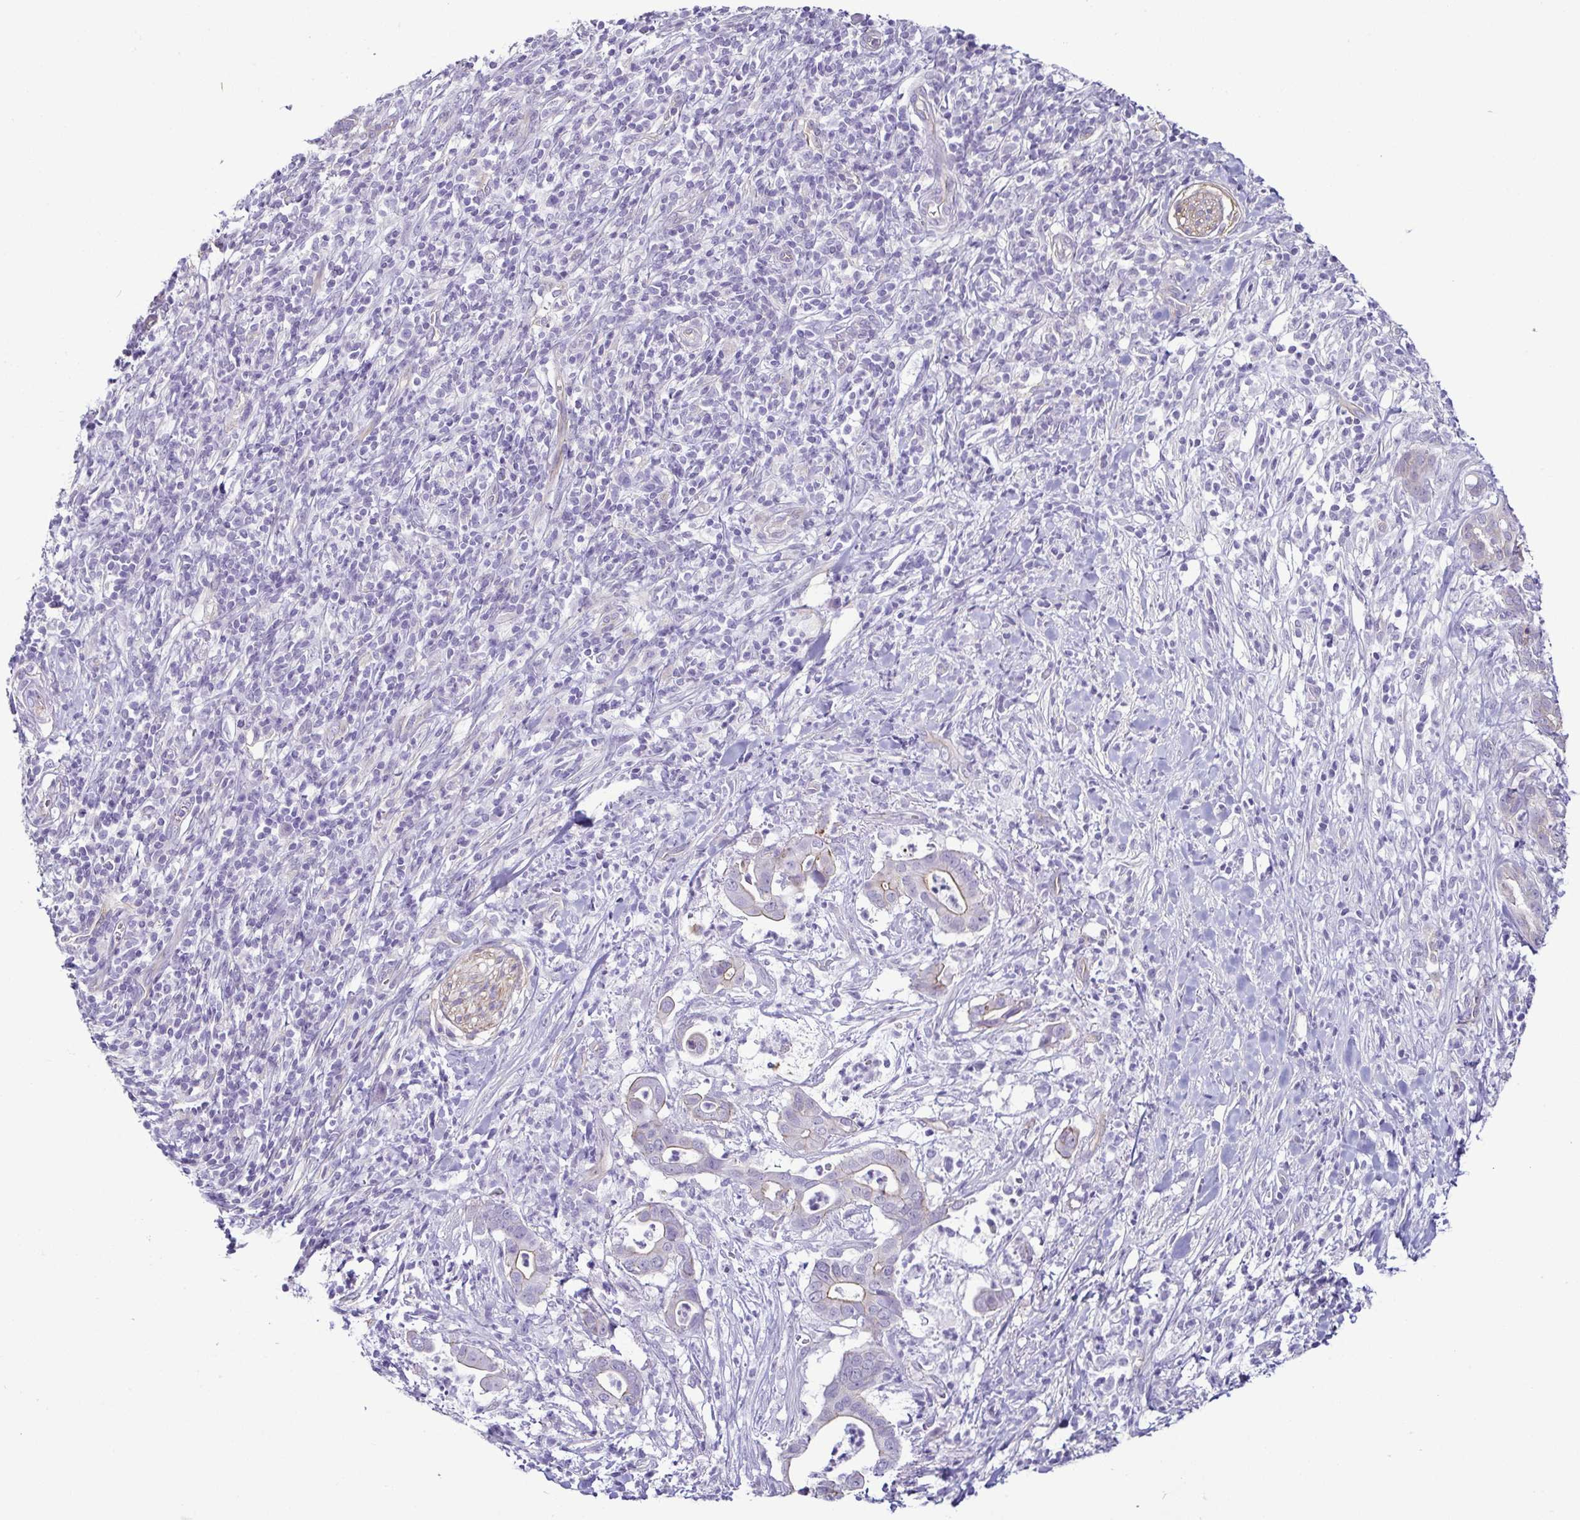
{"staining": {"intensity": "weak", "quantity": "<25%", "location": "cytoplasmic/membranous"}, "tissue": "pancreatic cancer", "cell_type": "Tumor cells", "image_type": "cancer", "snomed": [{"axis": "morphology", "description": "Adenocarcinoma, NOS"}, {"axis": "topography", "description": "Pancreas"}], "caption": "High power microscopy histopathology image of an immunohistochemistry image of pancreatic cancer (adenocarcinoma), revealing no significant staining in tumor cells.", "gene": "CASP14", "patient": {"sex": "male", "age": 61}}